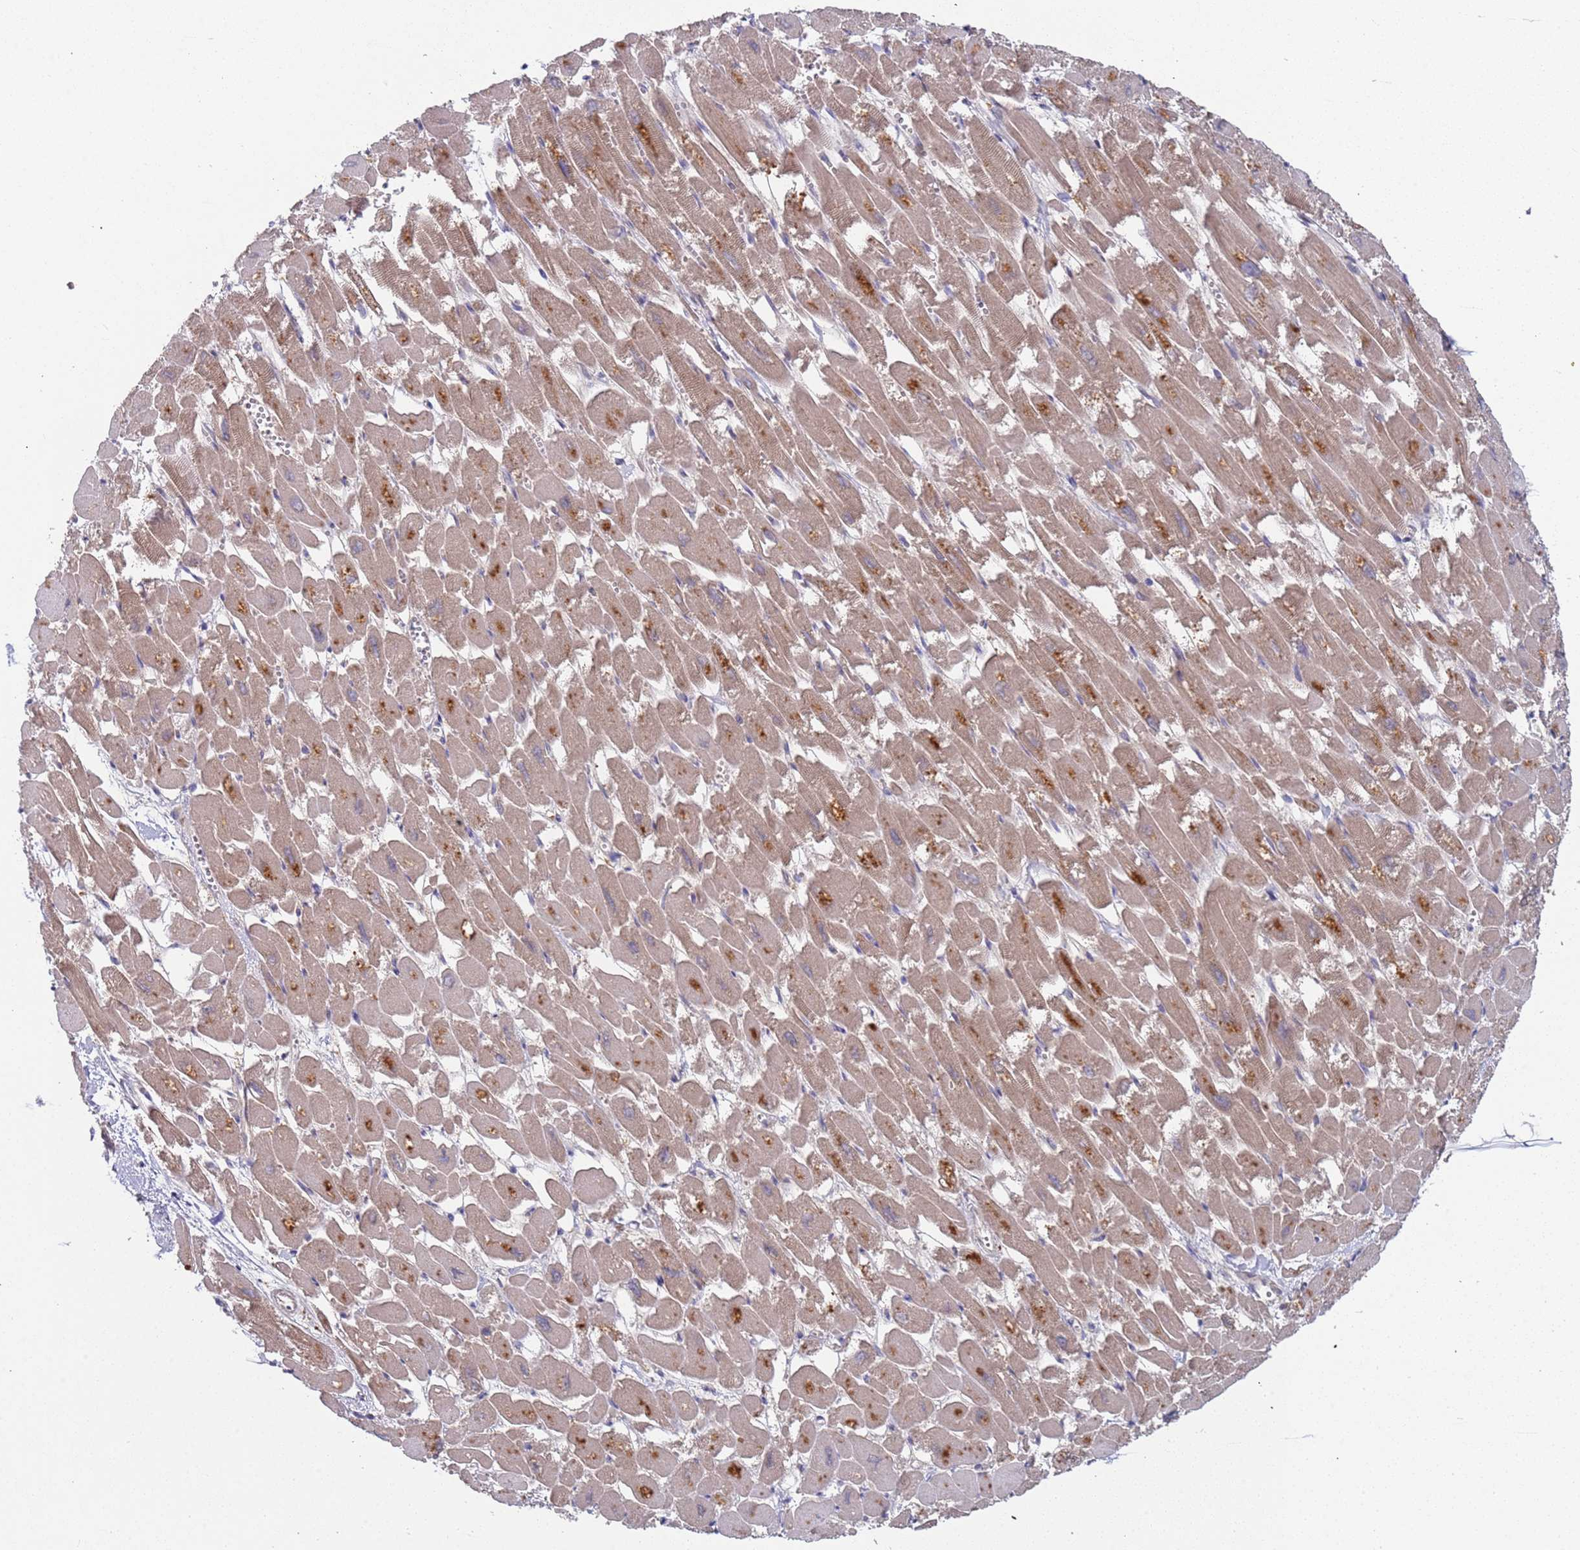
{"staining": {"intensity": "moderate", "quantity": "25%-75%", "location": "cytoplasmic/membranous"}, "tissue": "heart muscle", "cell_type": "Cardiomyocytes", "image_type": "normal", "snomed": [{"axis": "morphology", "description": "Normal tissue, NOS"}, {"axis": "topography", "description": "Heart"}], "caption": "Immunohistochemical staining of benign heart muscle displays 25%-75% levels of moderate cytoplasmic/membranous protein positivity in about 25%-75% of cardiomyocytes.", "gene": "OR5A2", "patient": {"sex": "male", "age": 54}}